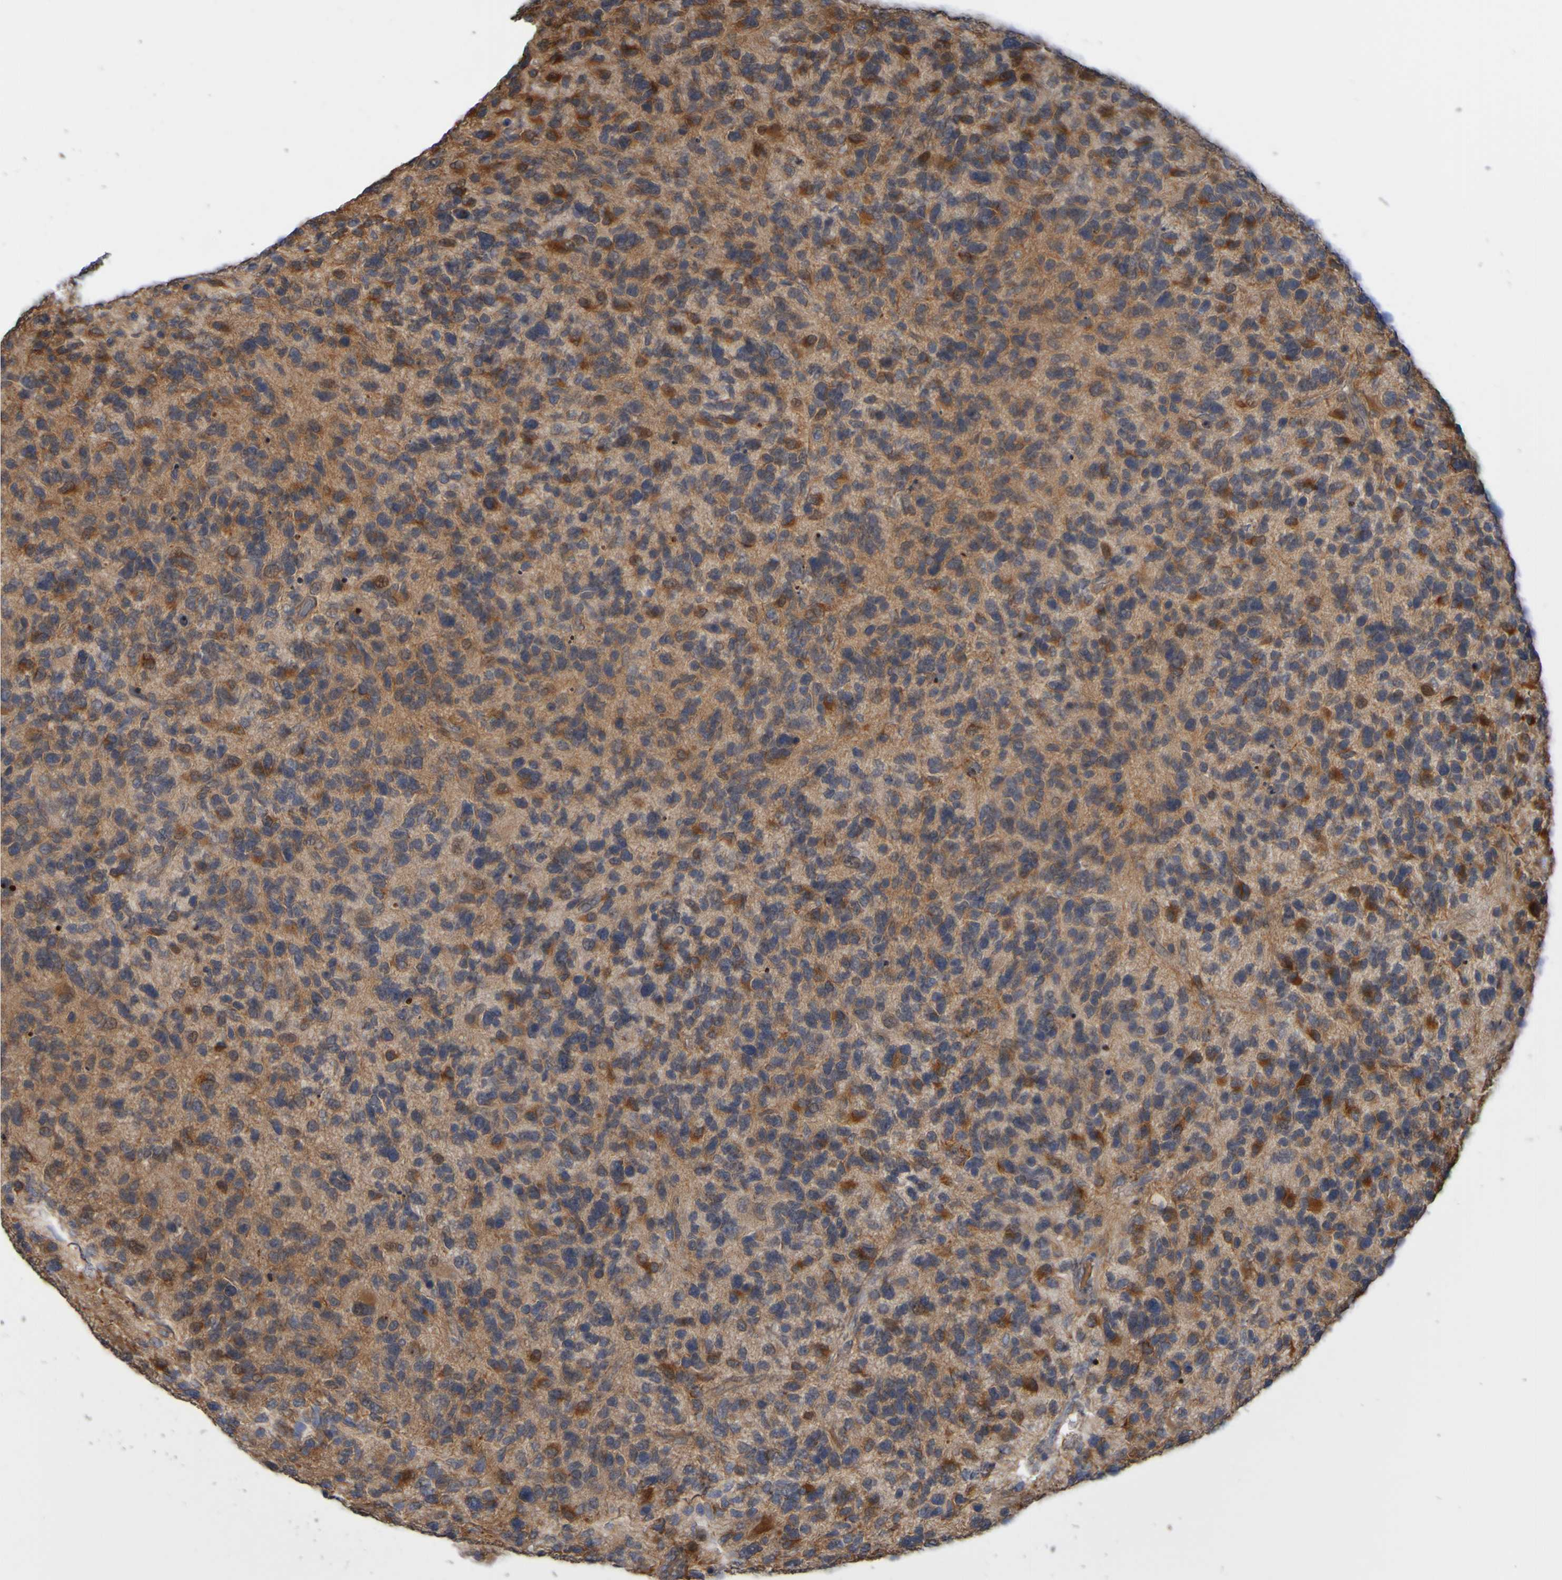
{"staining": {"intensity": "strong", "quantity": "25%-75%", "location": "cytoplasmic/membranous"}, "tissue": "glioma", "cell_type": "Tumor cells", "image_type": "cancer", "snomed": [{"axis": "morphology", "description": "Glioma, malignant, High grade"}, {"axis": "topography", "description": "Brain"}], "caption": "Human glioma stained with a brown dye exhibits strong cytoplasmic/membranous positive expression in about 25%-75% of tumor cells.", "gene": "NAV2", "patient": {"sex": "female", "age": 58}}